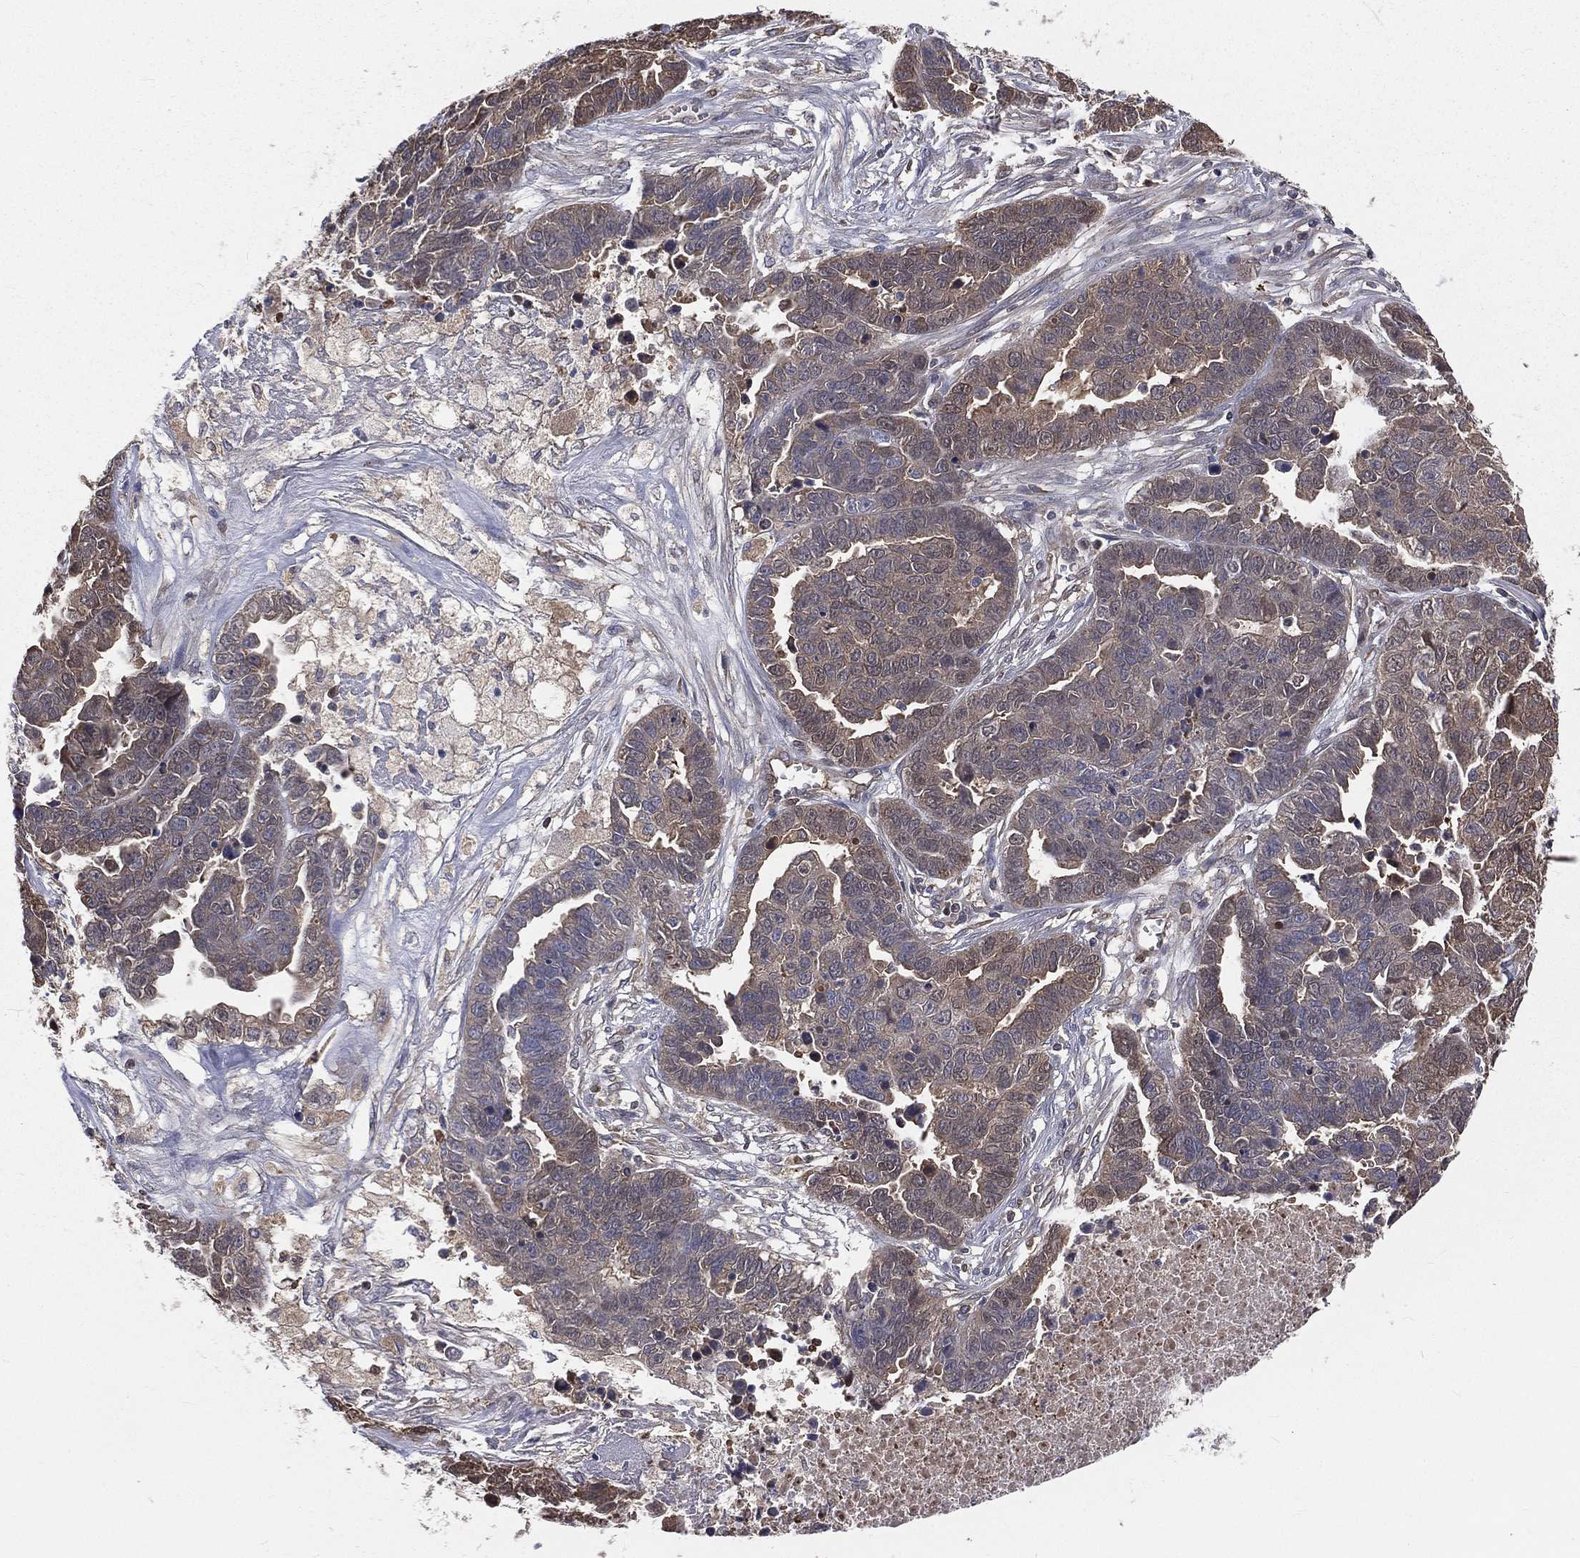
{"staining": {"intensity": "negative", "quantity": "none", "location": "none"}, "tissue": "ovarian cancer", "cell_type": "Tumor cells", "image_type": "cancer", "snomed": [{"axis": "morphology", "description": "Cystadenocarcinoma, serous, NOS"}, {"axis": "topography", "description": "Ovary"}], "caption": "High magnification brightfield microscopy of ovarian serous cystadenocarcinoma stained with DAB (3,3'-diaminobenzidine) (brown) and counterstained with hematoxylin (blue): tumor cells show no significant staining.", "gene": "TBC1D2", "patient": {"sex": "female", "age": 87}}